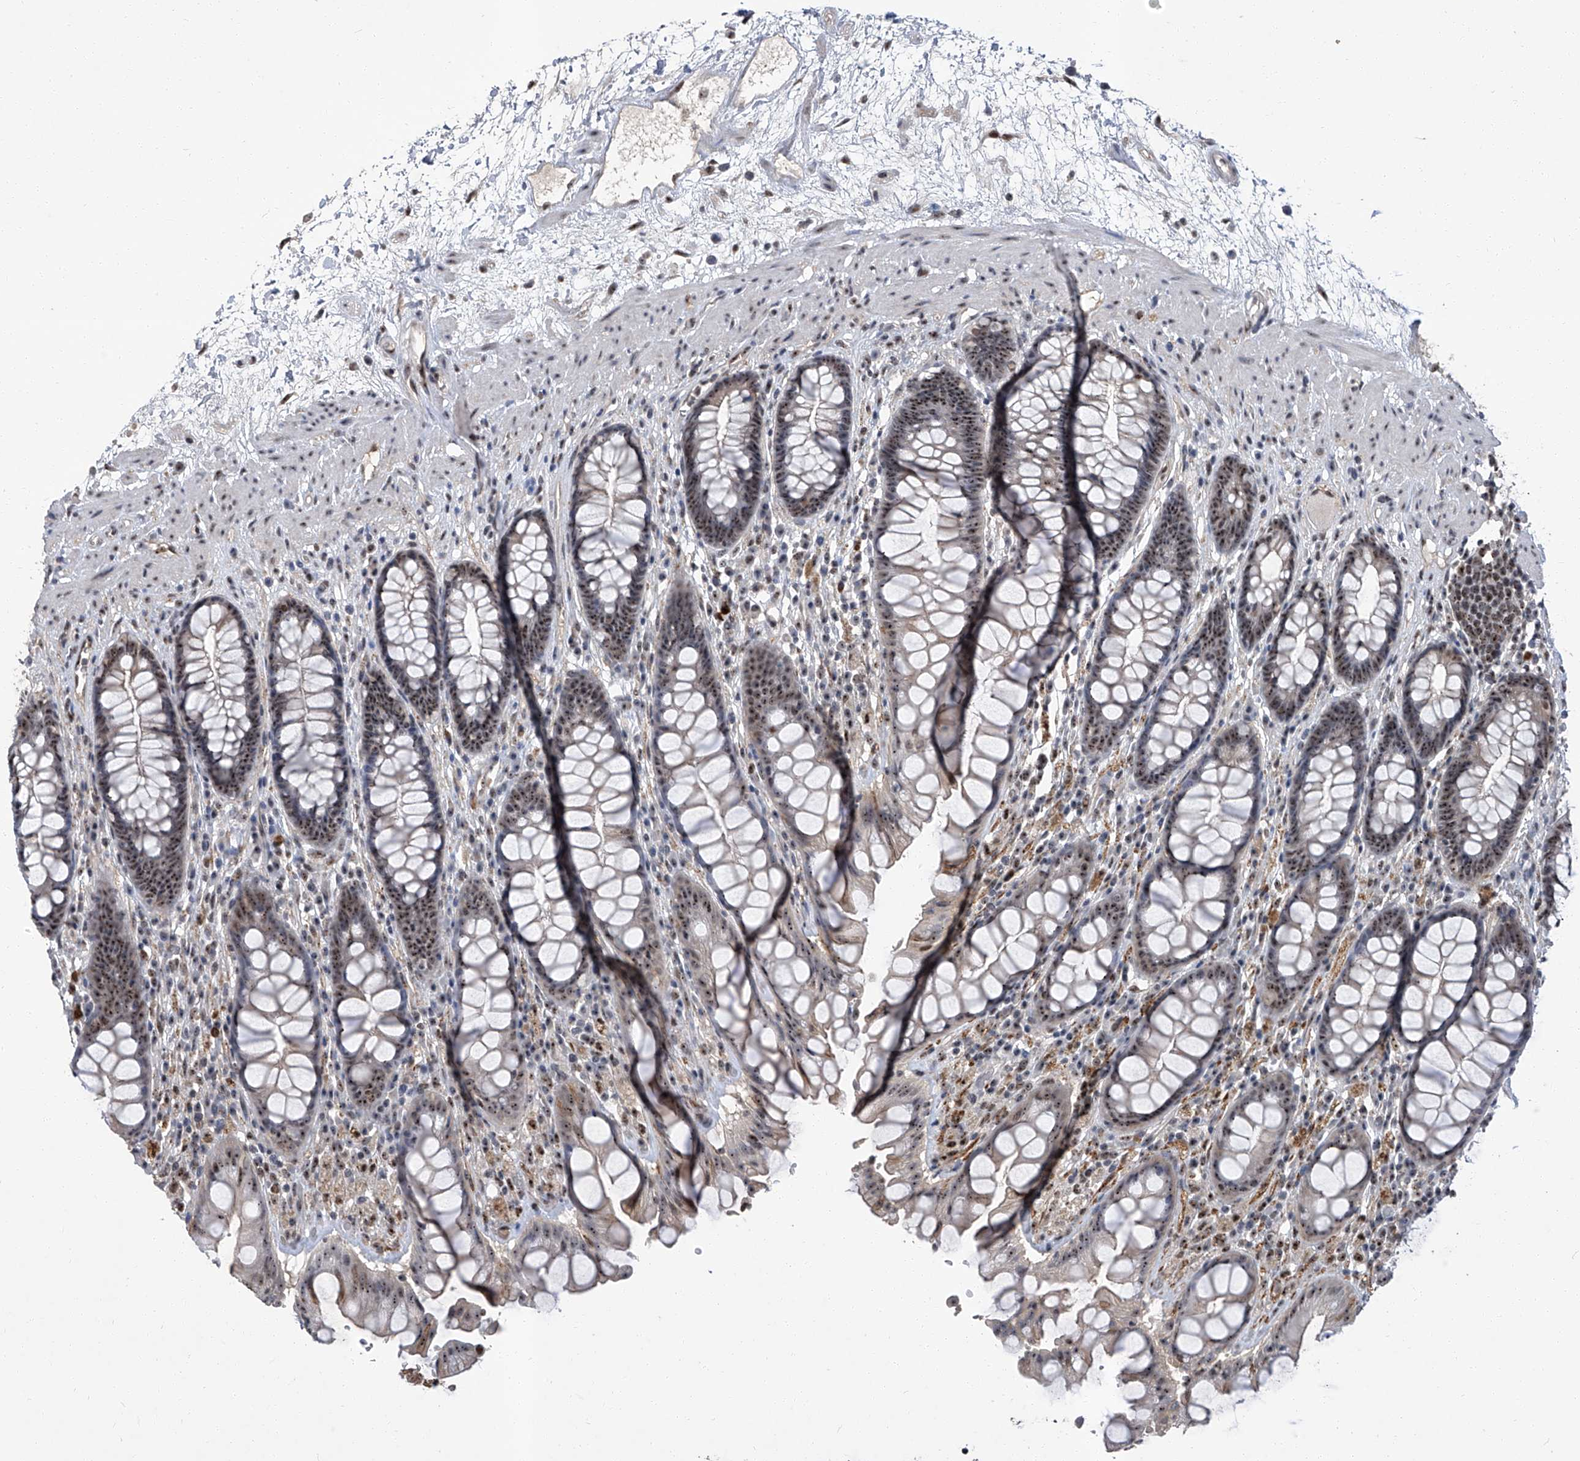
{"staining": {"intensity": "moderate", "quantity": ">75%", "location": "nuclear"}, "tissue": "rectum", "cell_type": "Glandular cells", "image_type": "normal", "snomed": [{"axis": "morphology", "description": "Normal tissue, NOS"}, {"axis": "topography", "description": "Rectum"}], "caption": "Approximately >75% of glandular cells in normal rectum exhibit moderate nuclear protein positivity as visualized by brown immunohistochemical staining.", "gene": "CMTR1", "patient": {"sex": "male", "age": 64}}